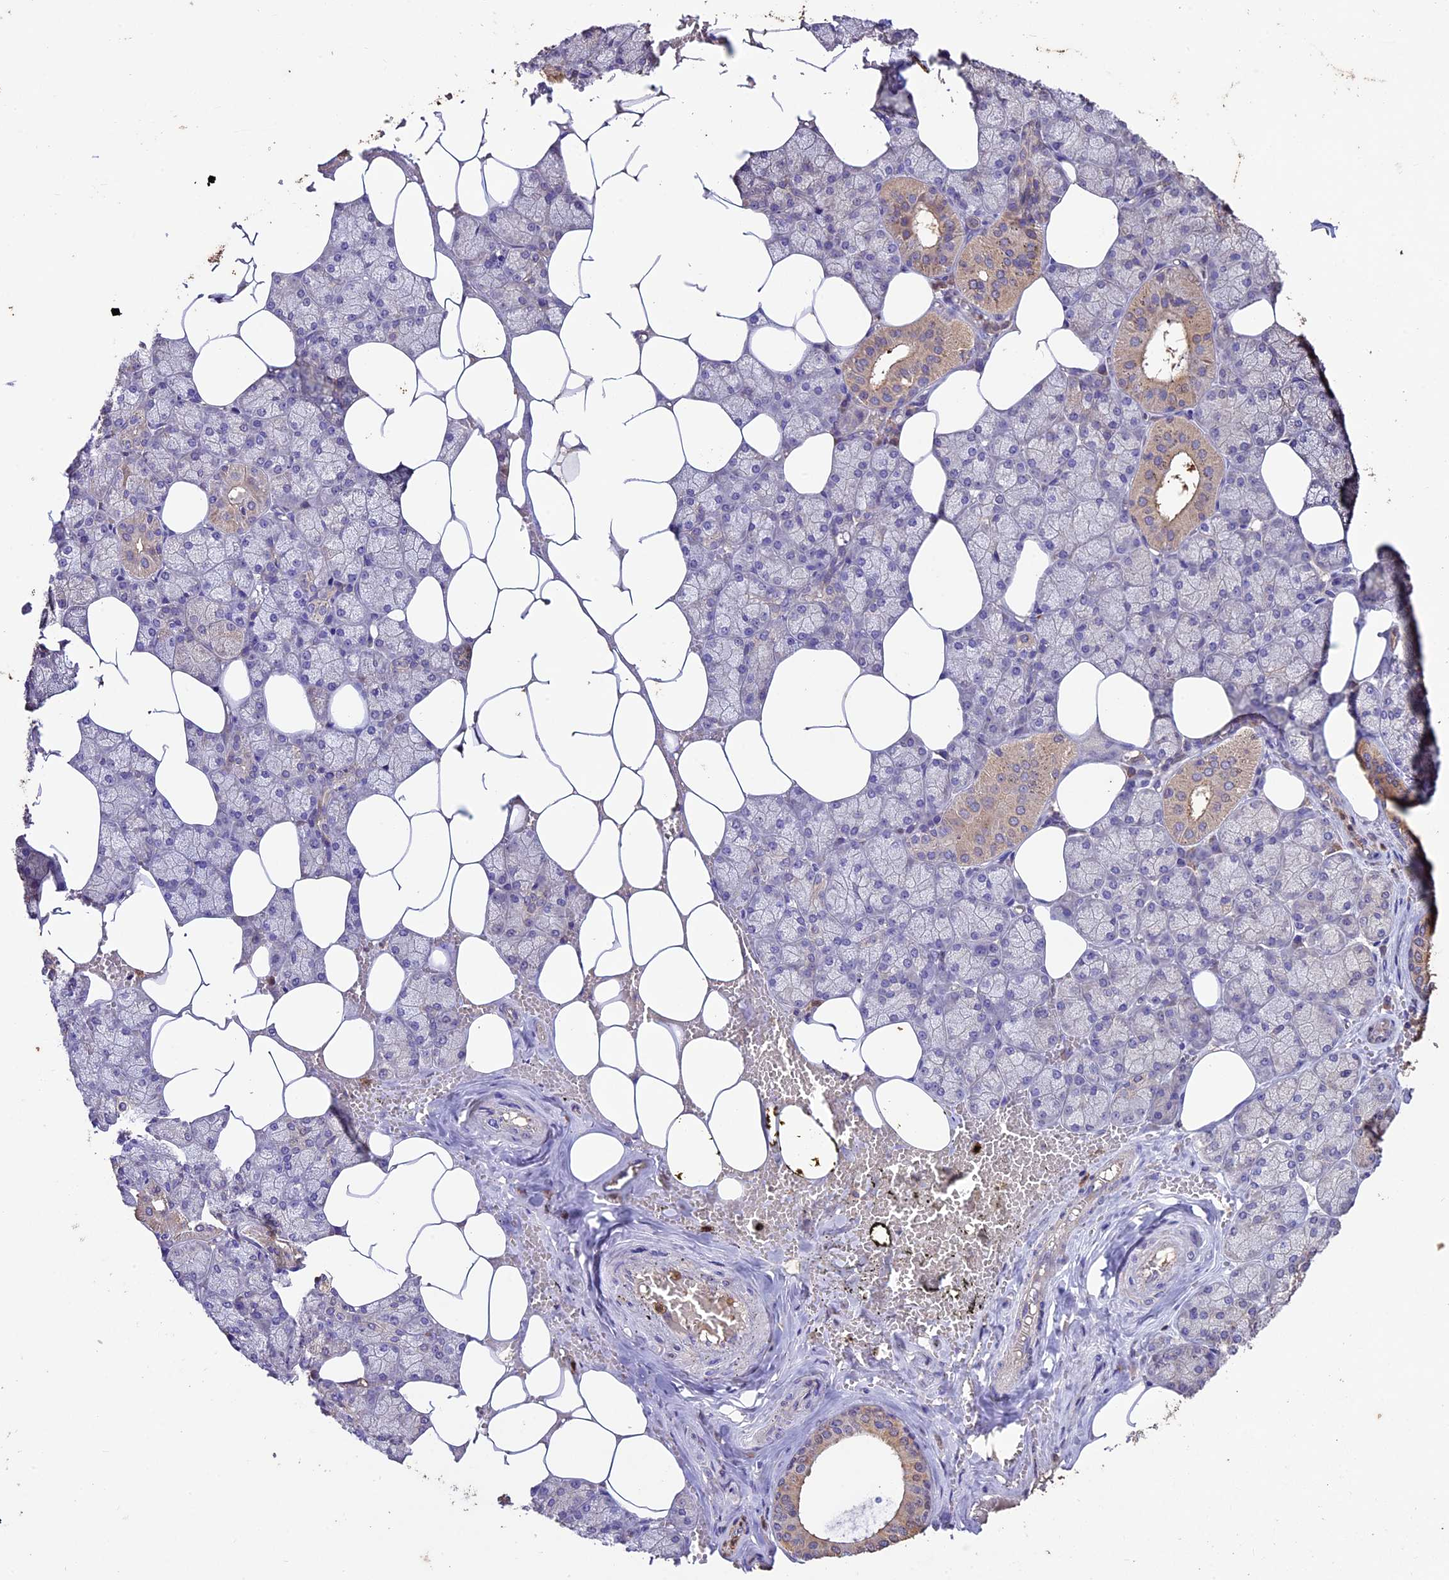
{"staining": {"intensity": "moderate", "quantity": "25%-75%", "location": "cytoplasmic/membranous"}, "tissue": "salivary gland", "cell_type": "Glandular cells", "image_type": "normal", "snomed": [{"axis": "morphology", "description": "Normal tissue, NOS"}, {"axis": "topography", "description": "Salivary gland"}], "caption": "Salivary gland stained with DAB immunohistochemistry reveals medium levels of moderate cytoplasmic/membranous staining in about 25%-75% of glandular cells.", "gene": "CRLF1", "patient": {"sex": "male", "age": 62}}